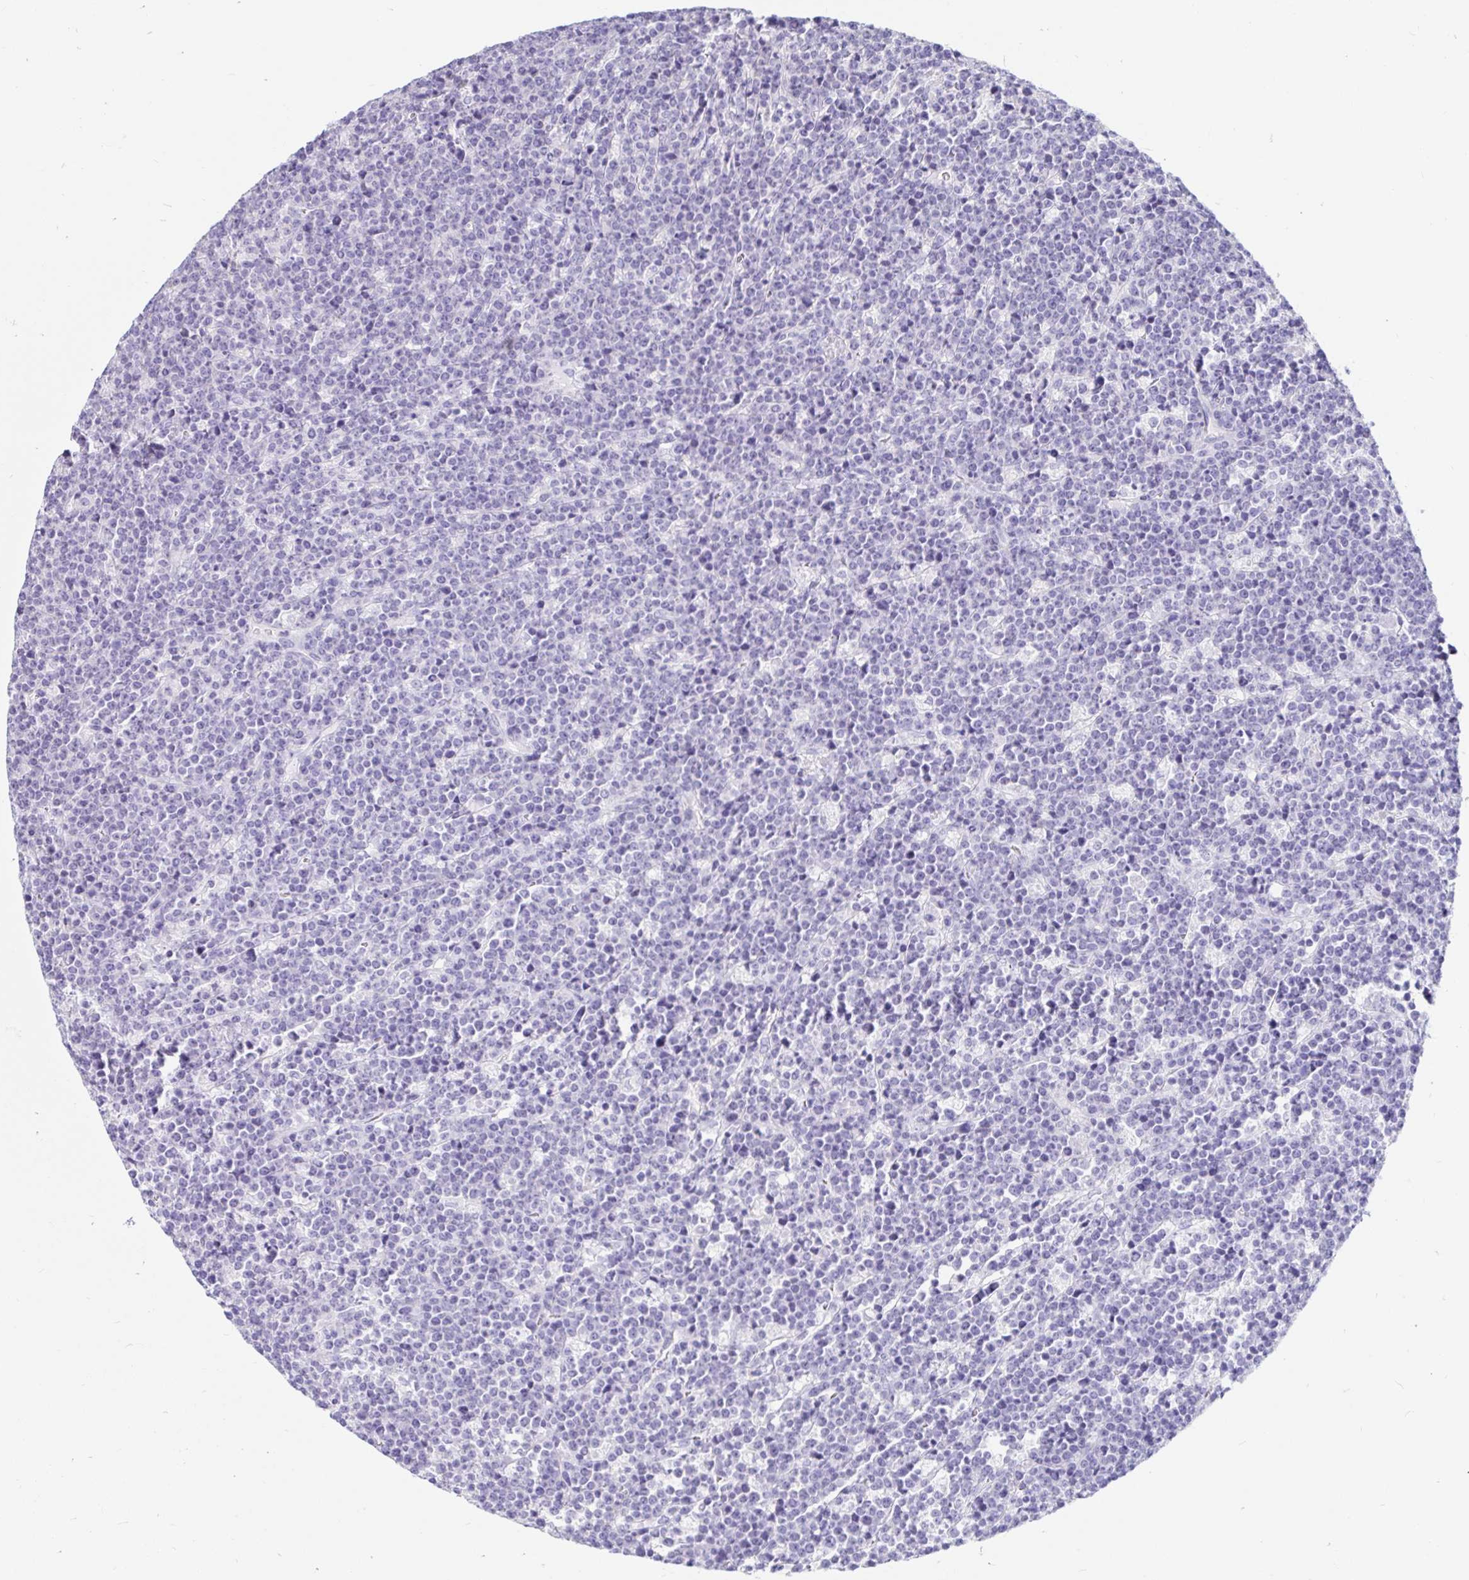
{"staining": {"intensity": "negative", "quantity": "none", "location": "none"}, "tissue": "lymphoma", "cell_type": "Tumor cells", "image_type": "cancer", "snomed": [{"axis": "morphology", "description": "Malignant lymphoma, non-Hodgkin's type, High grade"}, {"axis": "topography", "description": "Ovary"}], "caption": "IHC image of high-grade malignant lymphoma, non-Hodgkin's type stained for a protein (brown), which exhibits no staining in tumor cells.", "gene": "PPP1R1B", "patient": {"sex": "female", "age": 56}}